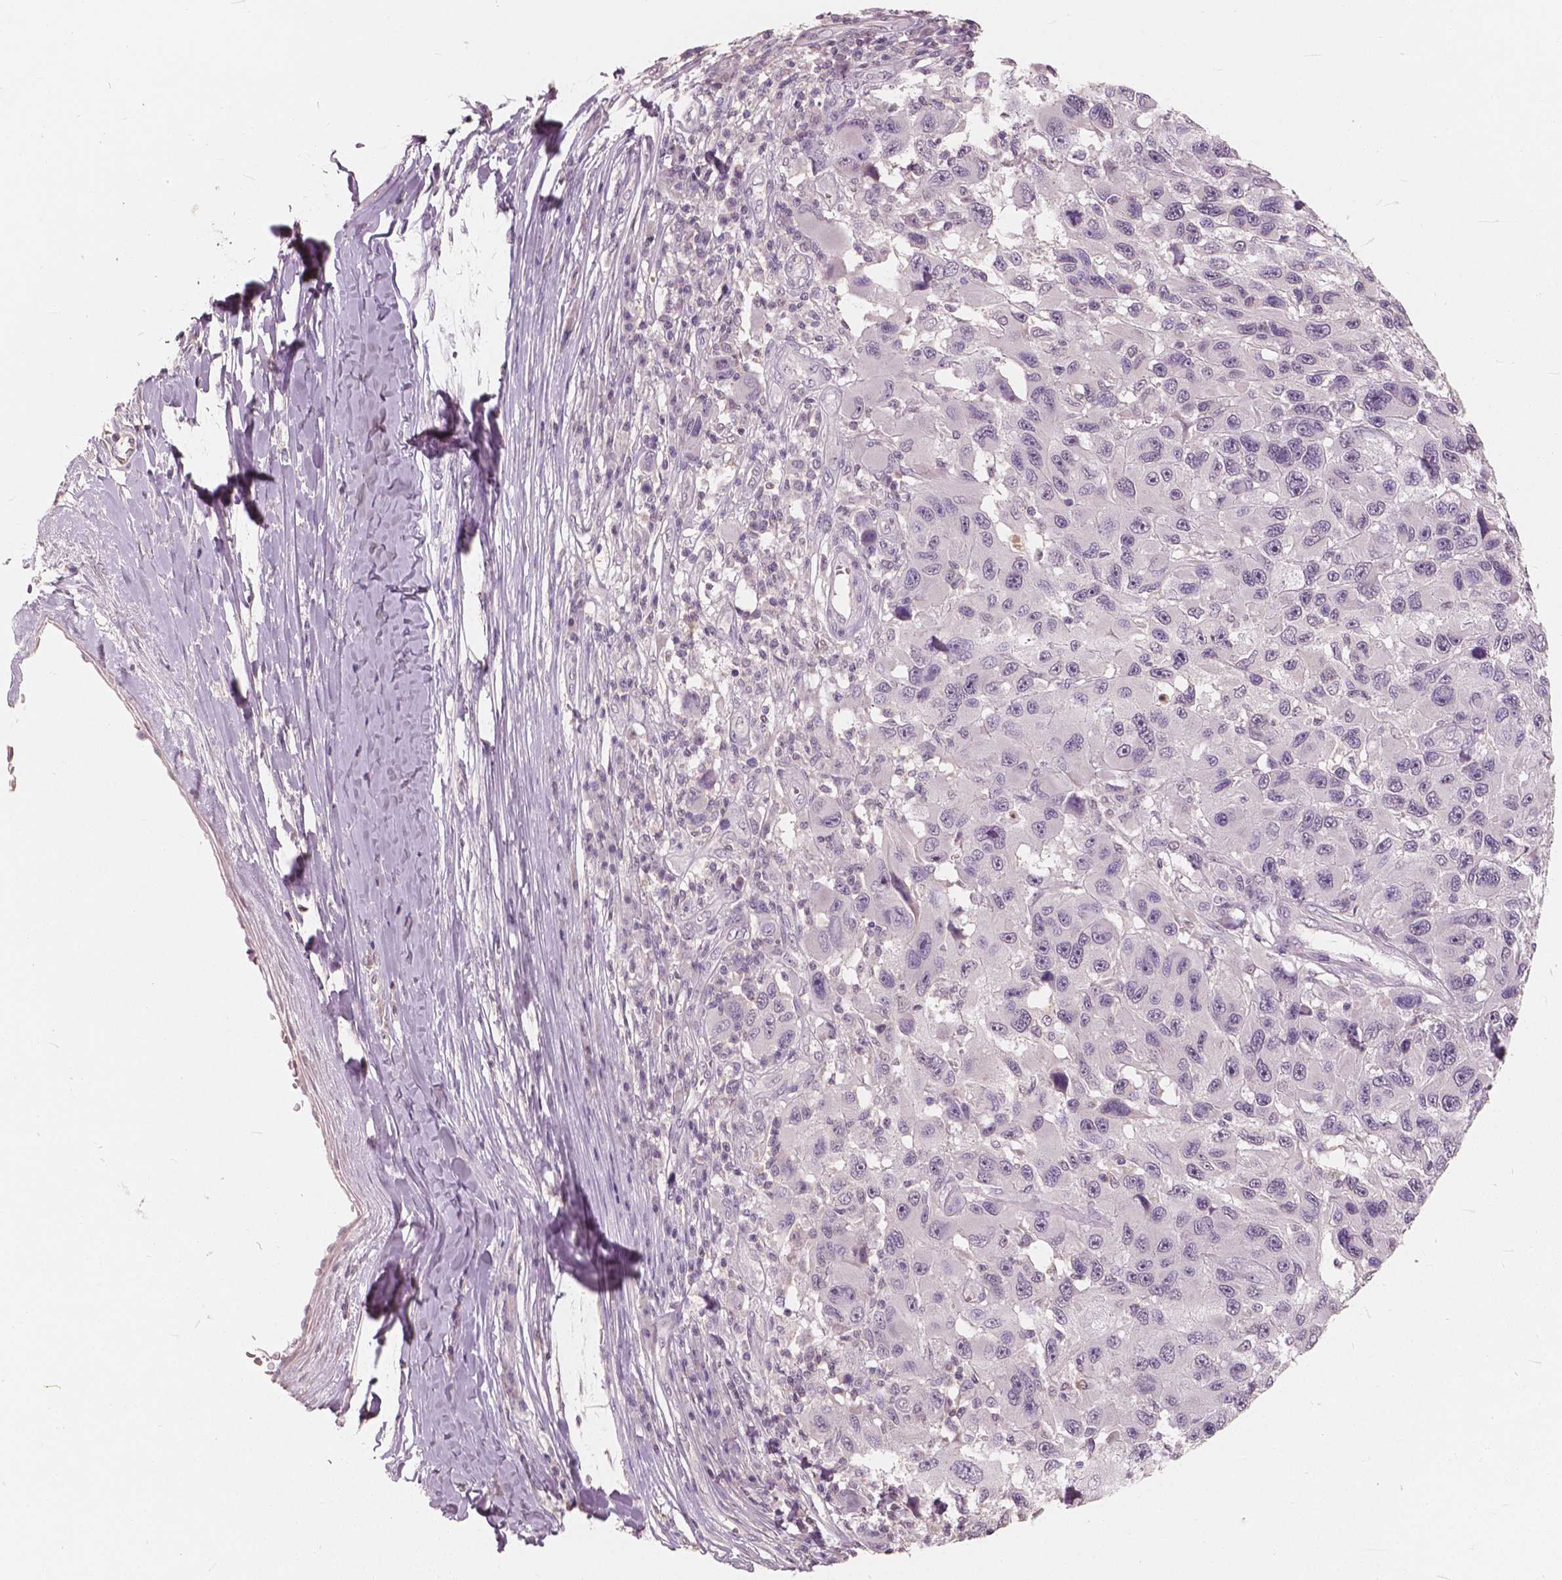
{"staining": {"intensity": "negative", "quantity": "none", "location": "none"}, "tissue": "melanoma", "cell_type": "Tumor cells", "image_type": "cancer", "snomed": [{"axis": "morphology", "description": "Malignant melanoma, NOS"}, {"axis": "topography", "description": "Skin"}], "caption": "This is an IHC histopathology image of human malignant melanoma. There is no positivity in tumor cells.", "gene": "SAT2", "patient": {"sex": "male", "age": 53}}